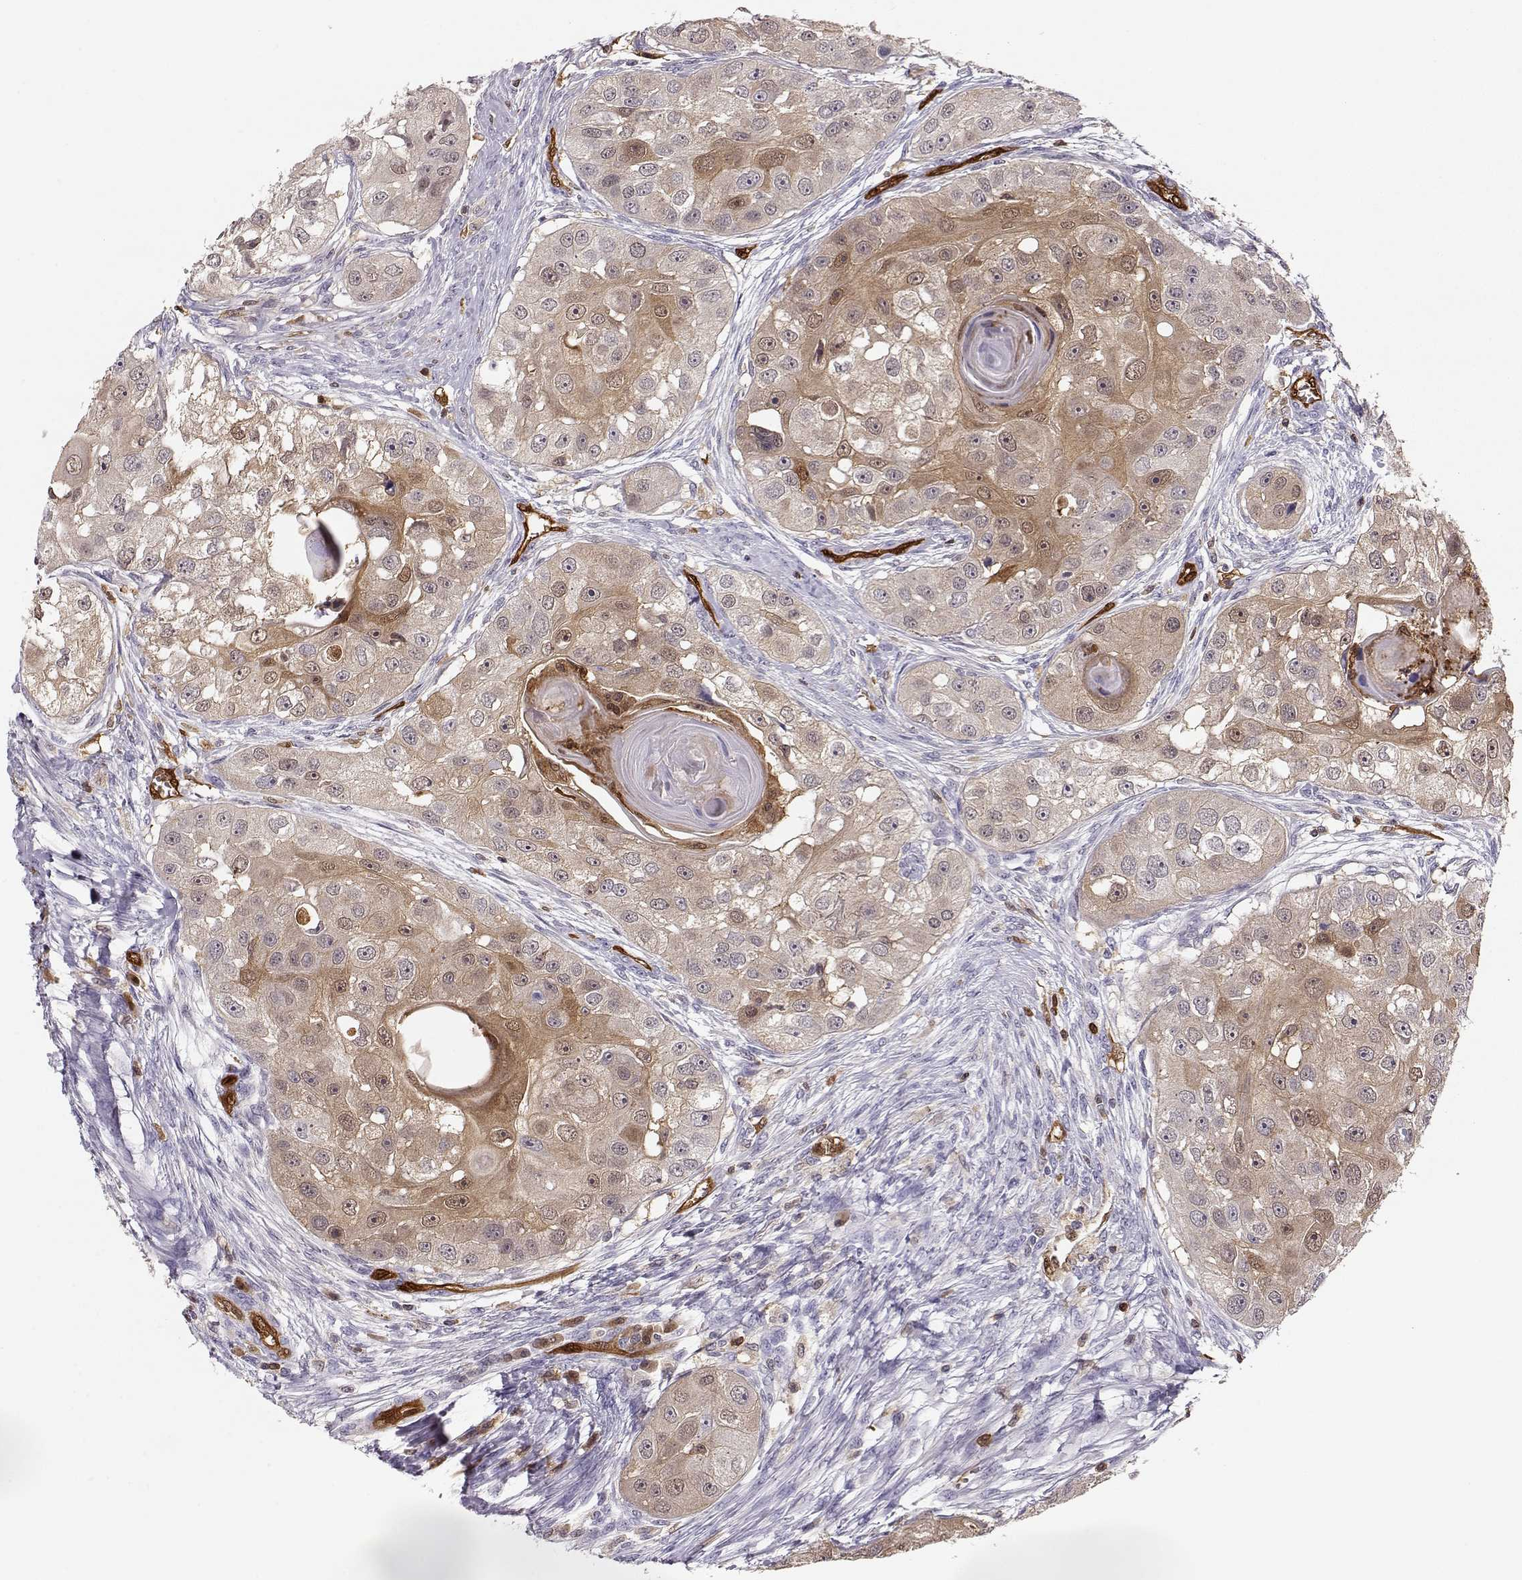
{"staining": {"intensity": "weak", "quantity": "25%-75%", "location": "cytoplasmic/membranous"}, "tissue": "head and neck cancer", "cell_type": "Tumor cells", "image_type": "cancer", "snomed": [{"axis": "morphology", "description": "Squamous cell carcinoma, NOS"}, {"axis": "topography", "description": "Head-Neck"}], "caption": "High-magnification brightfield microscopy of squamous cell carcinoma (head and neck) stained with DAB (3,3'-diaminobenzidine) (brown) and counterstained with hematoxylin (blue). tumor cells exhibit weak cytoplasmic/membranous staining is seen in approximately25%-75% of cells.", "gene": "PNP", "patient": {"sex": "male", "age": 51}}